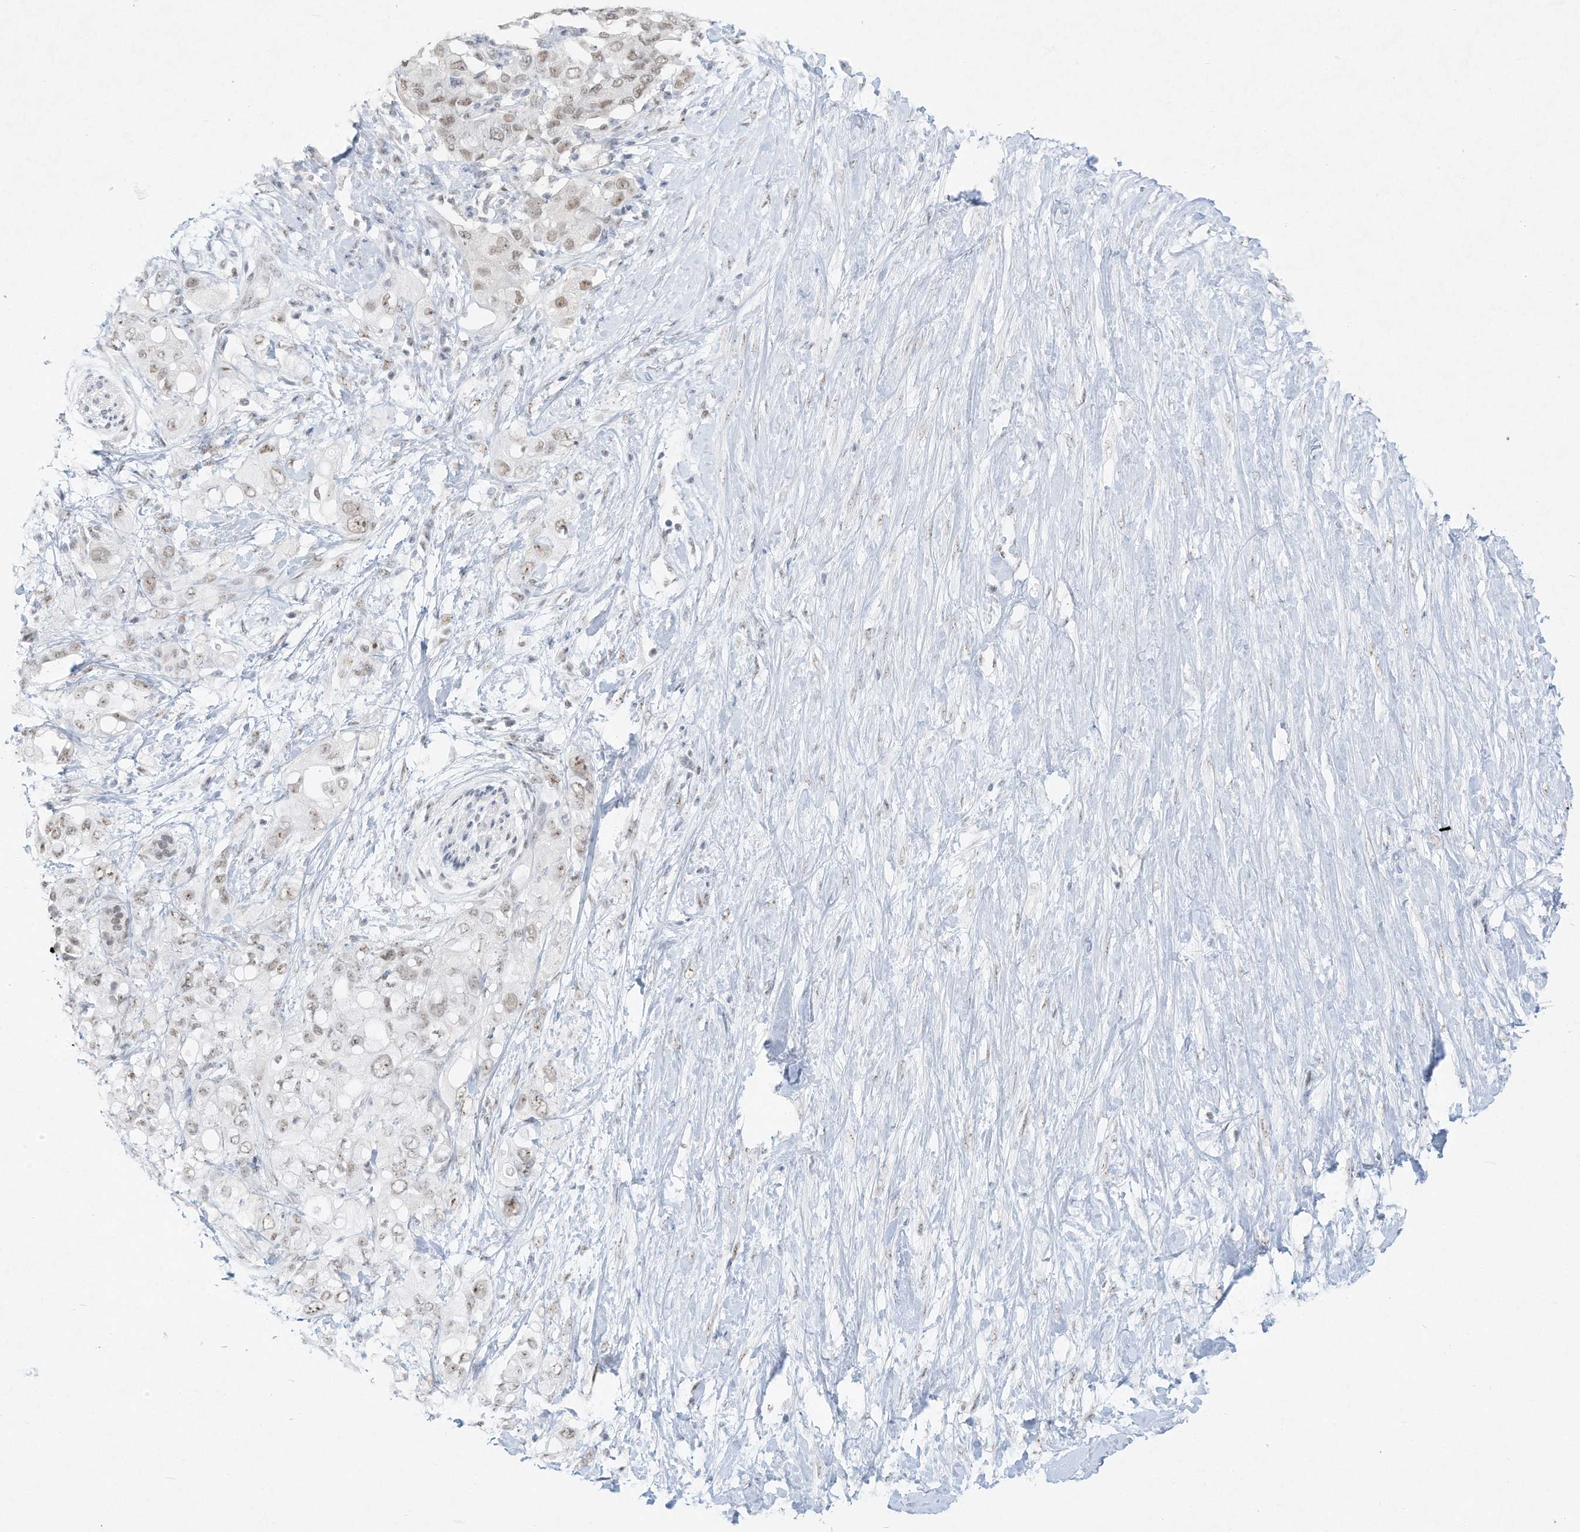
{"staining": {"intensity": "weak", "quantity": ">75%", "location": "nuclear"}, "tissue": "pancreatic cancer", "cell_type": "Tumor cells", "image_type": "cancer", "snomed": [{"axis": "morphology", "description": "Adenocarcinoma, NOS"}, {"axis": "topography", "description": "Pancreas"}], "caption": "The immunohistochemical stain labels weak nuclear expression in tumor cells of pancreatic cancer tissue.", "gene": "PGC", "patient": {"sex": "female", "age": 56}}